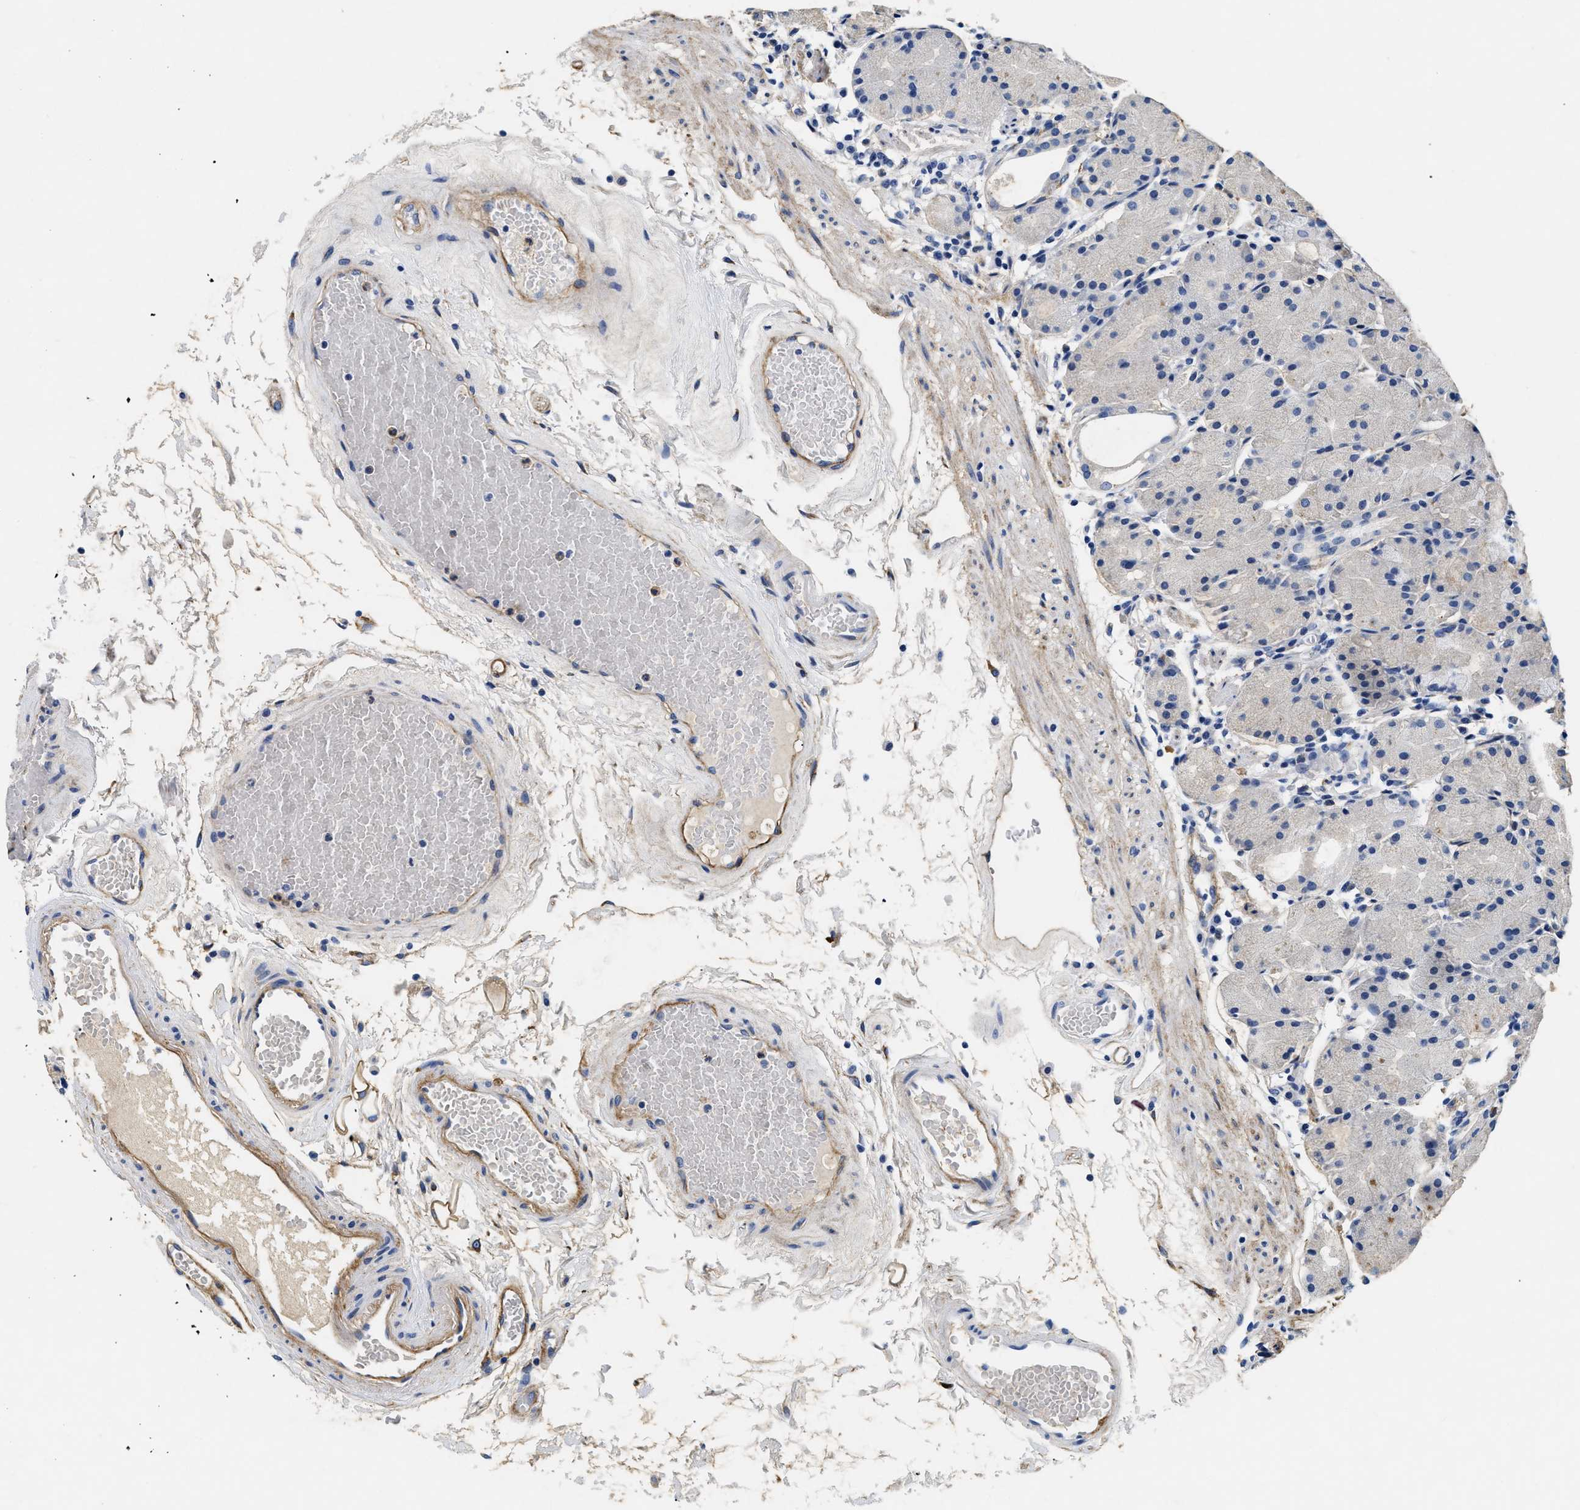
{"staining": {"intensity": "strong", "quantity": "25%-75%", "location": "cytoplasmic/membranous"}, "tissue": "stomach", "cell_type": "Glandular cells", "image_type": "normal", "snomed": [{"axis": "morphology", "description": "Normal tissue, NOS"}, {"axis": "topography", "description": "Stomach"}, {"axis": "topography", "description": "Stomach, lower"}], "caption": "Immunohistochemical staining of benign stomach shows 25%-75% levels of strong cytoplasmic/membranous protein positivity in approximately 25%-75% of glandular cells. (DAB (3,3'-diaminobenzidine) IHC, brown staining for protein, blue staining for nuclei).", "gene": "LAMA3", "patient": {"sex": "female", "age": 75}}